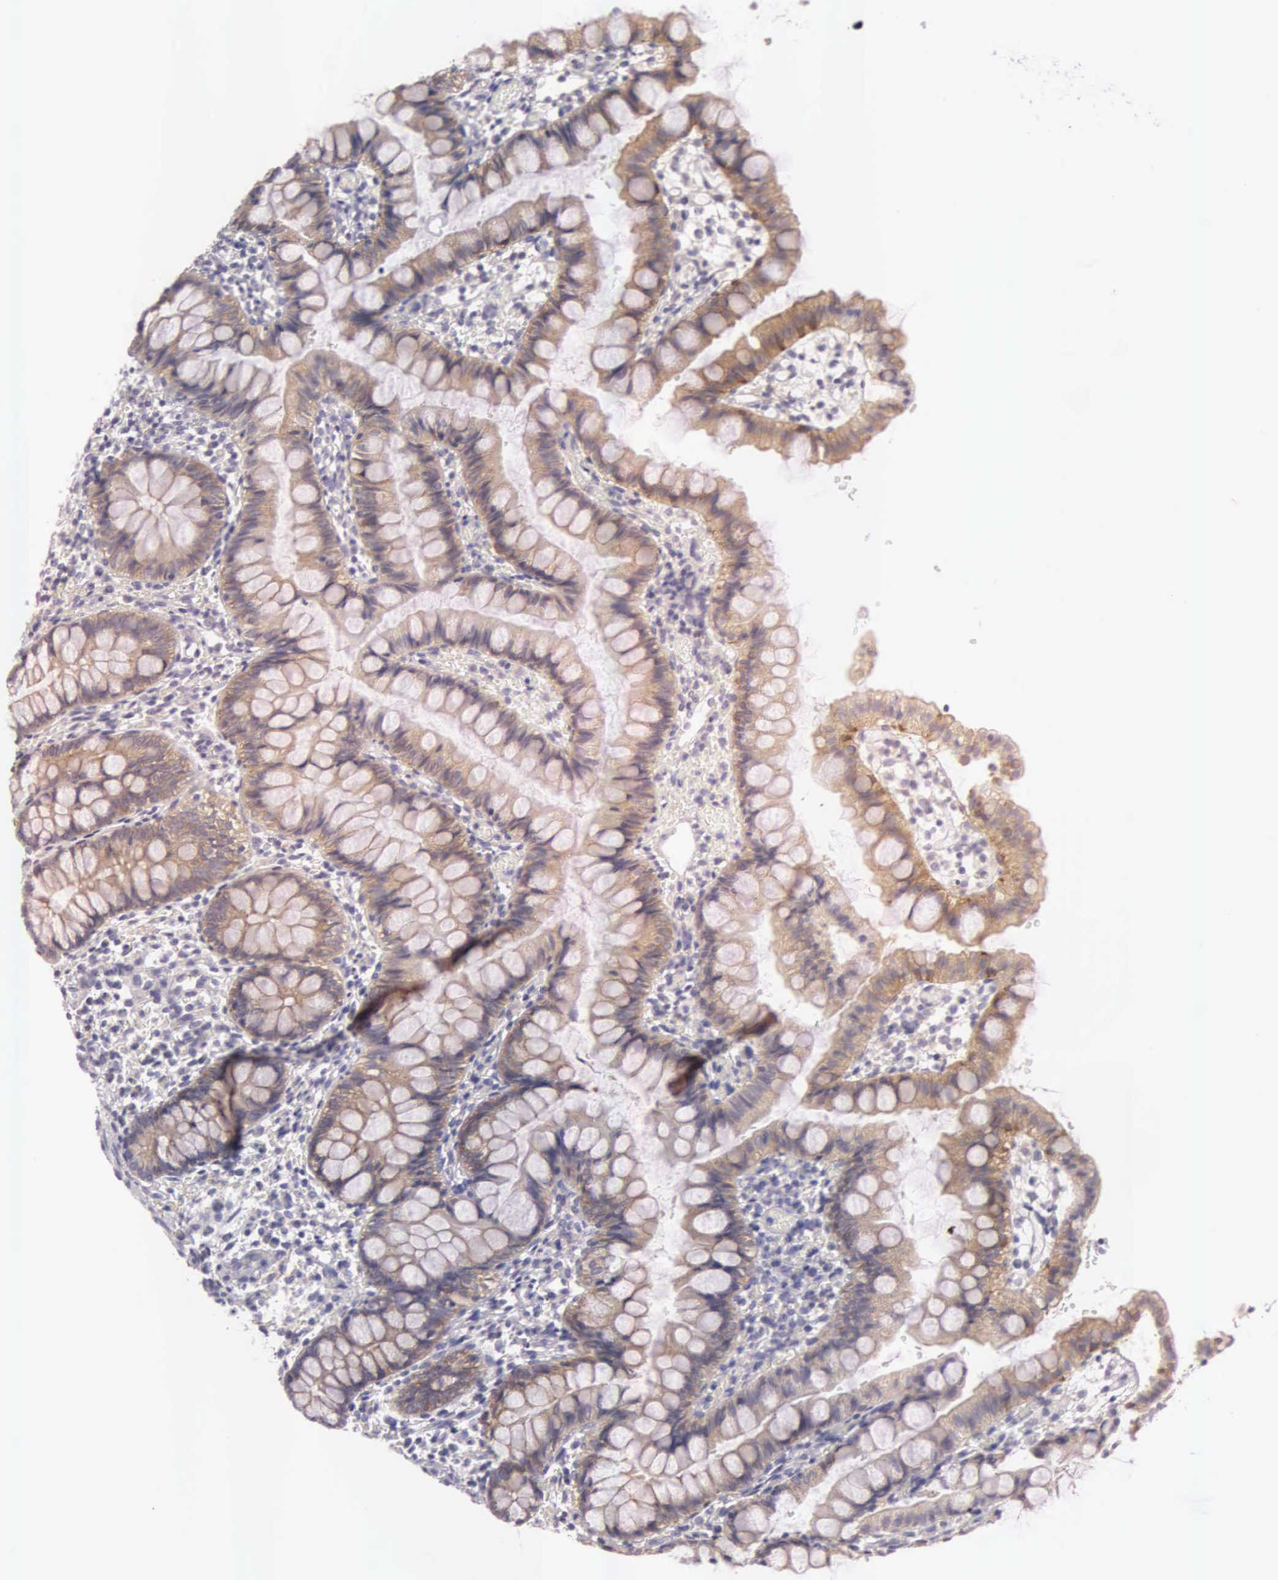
{"staining": {"intensity": "moderate", "quantity": ">75%", "location": "cytoplasmic/membranous"}, "tissue": "small intestine", "cell_type": "Glandular cells", "image_type": "normal", "snomed": [{"axis": "morphology", "description": "Normal tissue, NOS"}, {"axis": "topography", "description": "Small intestine"}], "caption": "A photomicrograph showing moderate cytoplasmic/membranous positivity in about >75% of glandular cells in unremarkable small intestine, as visualized by brown immunohistochemical staining.", "gene": "CEP170B", "patient": {"sex": "male", "age": 1}}